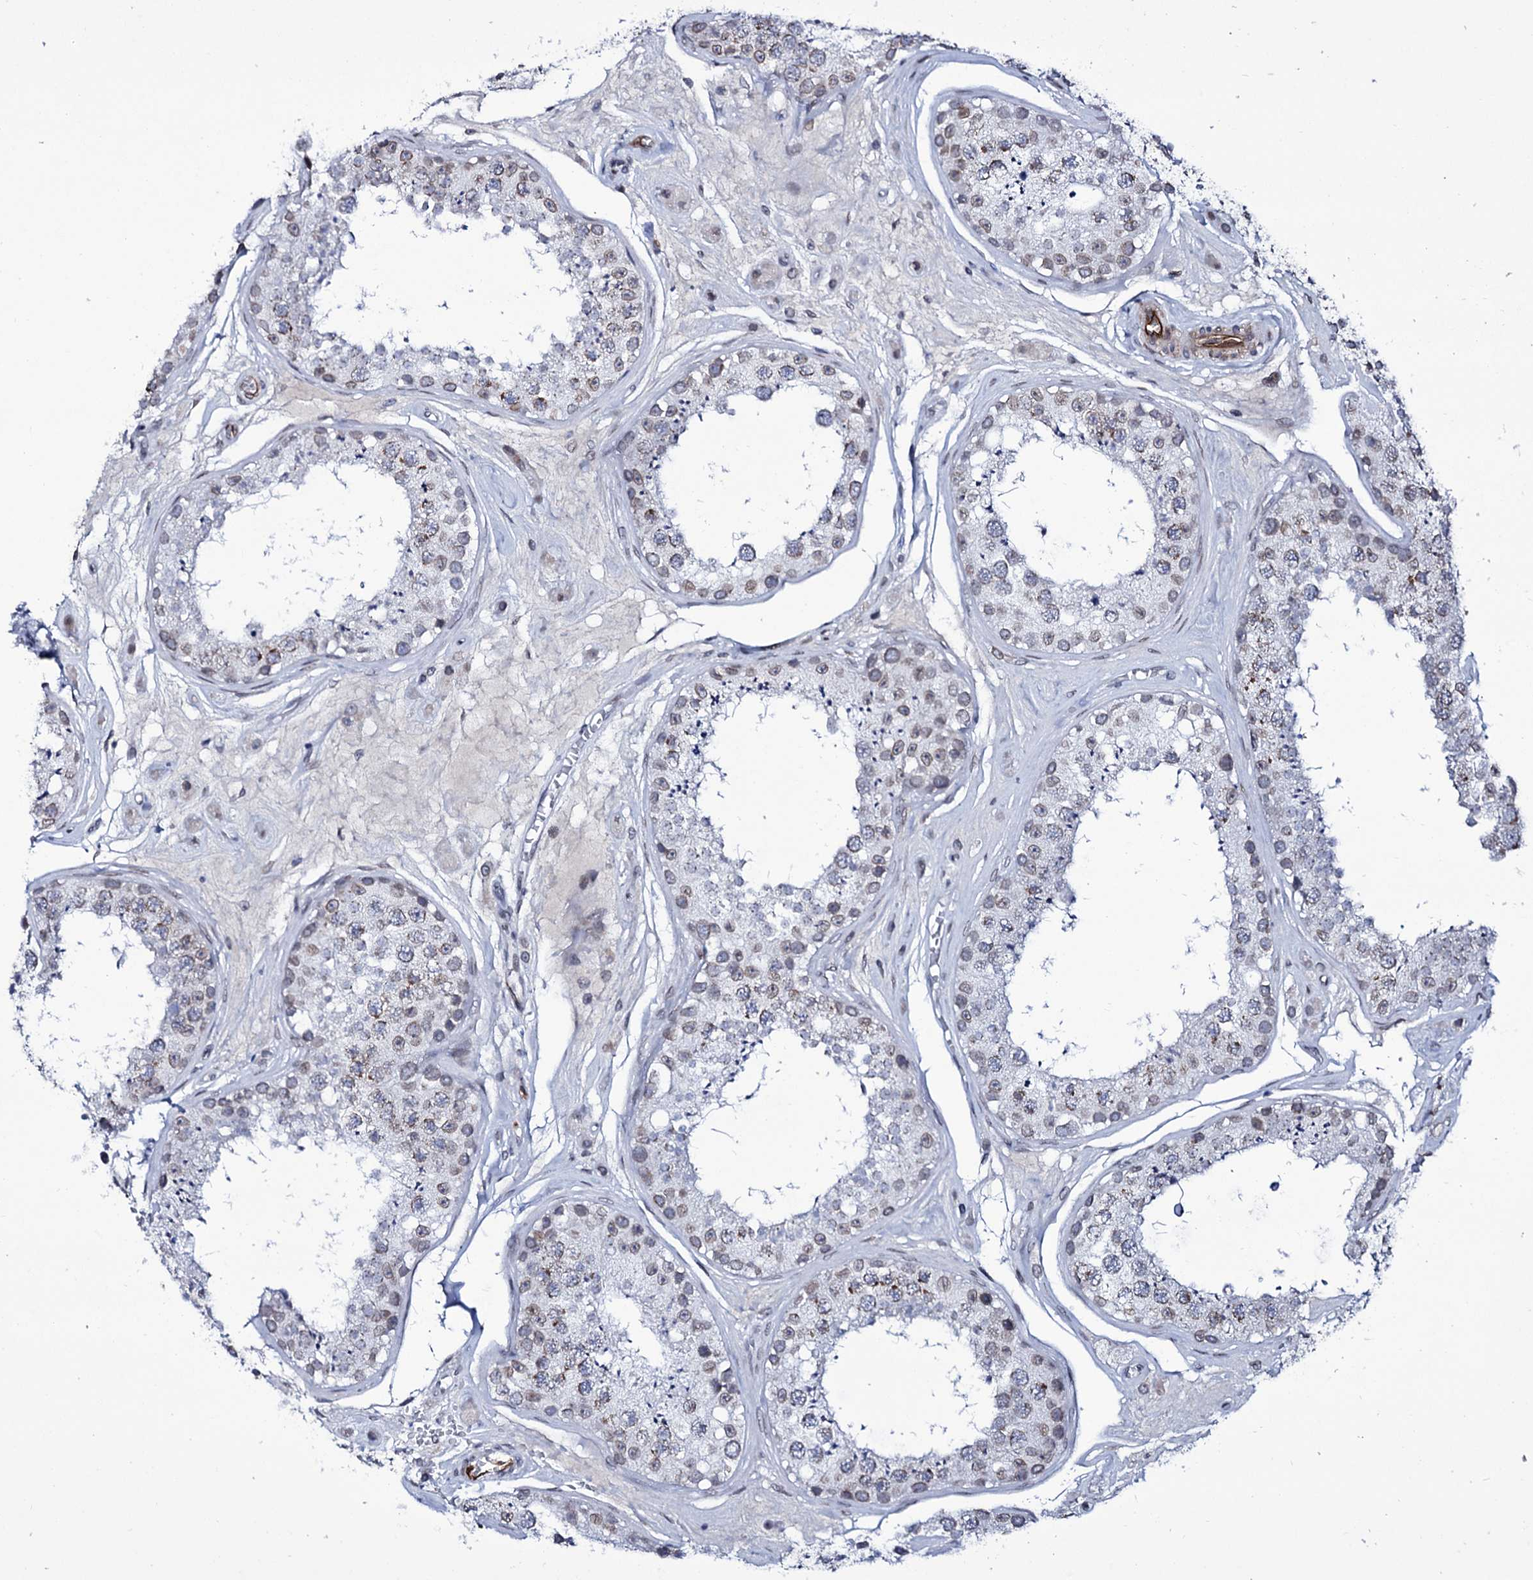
{"staining": {"intensity": "weak", "quantity": "<25%", "location": "cytoplasmic/membranous"}, "tissue": "testis", "cell_type": "Cells in seminiferous ducts", "image_type": "normal", "snomed": [{"axis": "morphology", "description": "Normal tissue, NOS"}, {"axis": "topography", "description": "Testis"}], "caption": "This is a image of immunohistochemistry (IHC) staining of normal testis, which shows no staining in cells in seminiferous ducts. Brightfield microscopy of immunohistochemistry (IHC) stained with DAB (3,3'-diaminobenzidine) (brown) and hematoxylin (blue), captured at high magnification.", "gene": "ZC3H12C", "patient": {"sex": "male", "age": 25}}